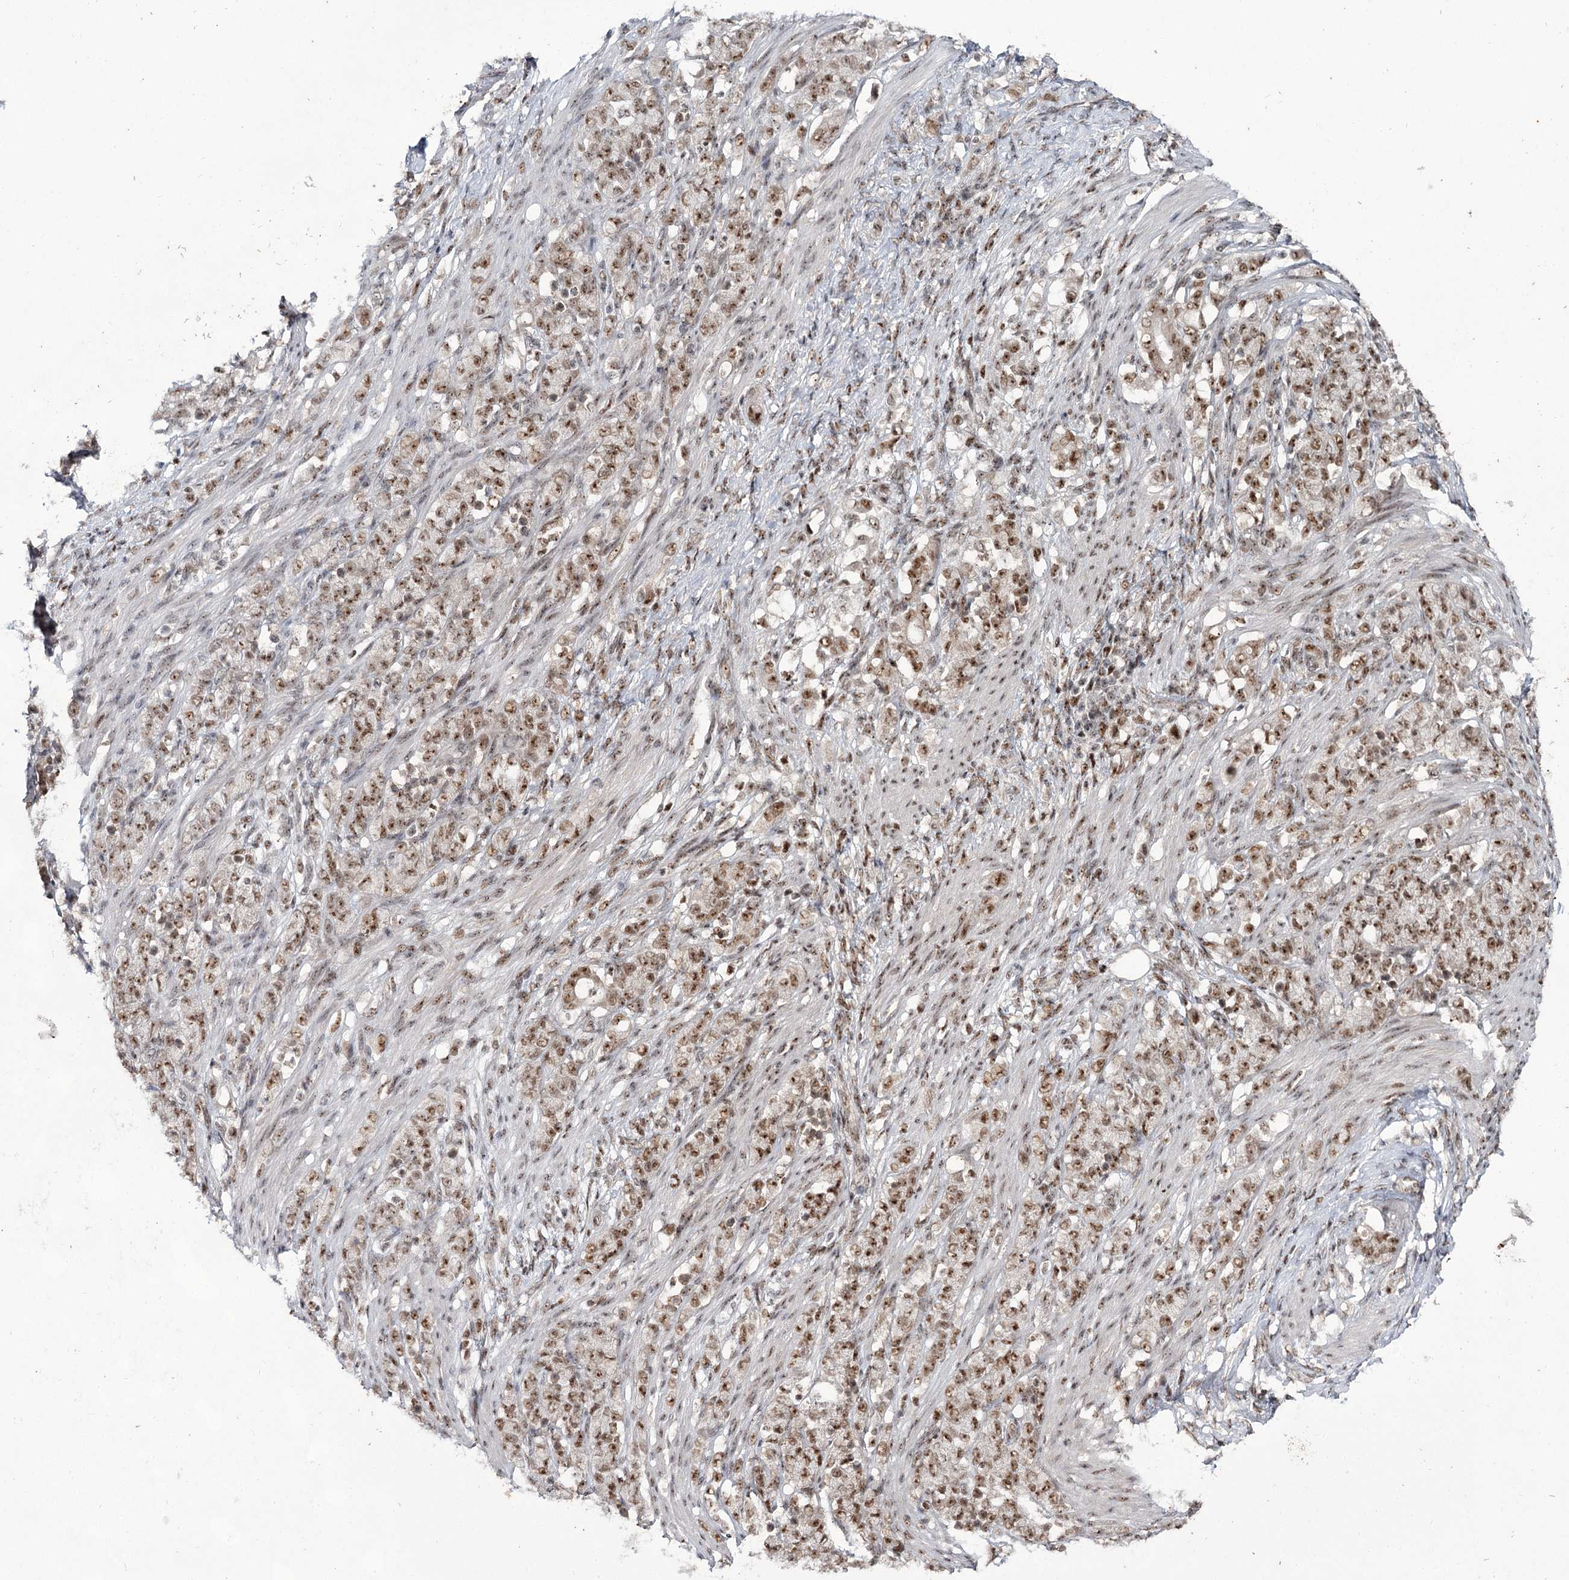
{"staining": {"intensity": "moderate", "quantity": ">75%", "location": "nuclear"}, "tissue": "stomach cancer", "cell_type": "Tumor cells", "image_type": "cancer", "snomed": [{"axis": "morphology", "description": "Adenocarcinoma, NOS"}, {"axis": "topography", "description": "Stomach"}], "caption": "Moderate nuclear protein expression is seen in approximately >75% of tumor cells in adenocarcinoma (stomach). Immunohistochemistry (ihc) stains the protein of interest in brown and the nuclei are stained blue.", "gene": "ERCC3", "patient": {"sex": "female", "age": 79}}